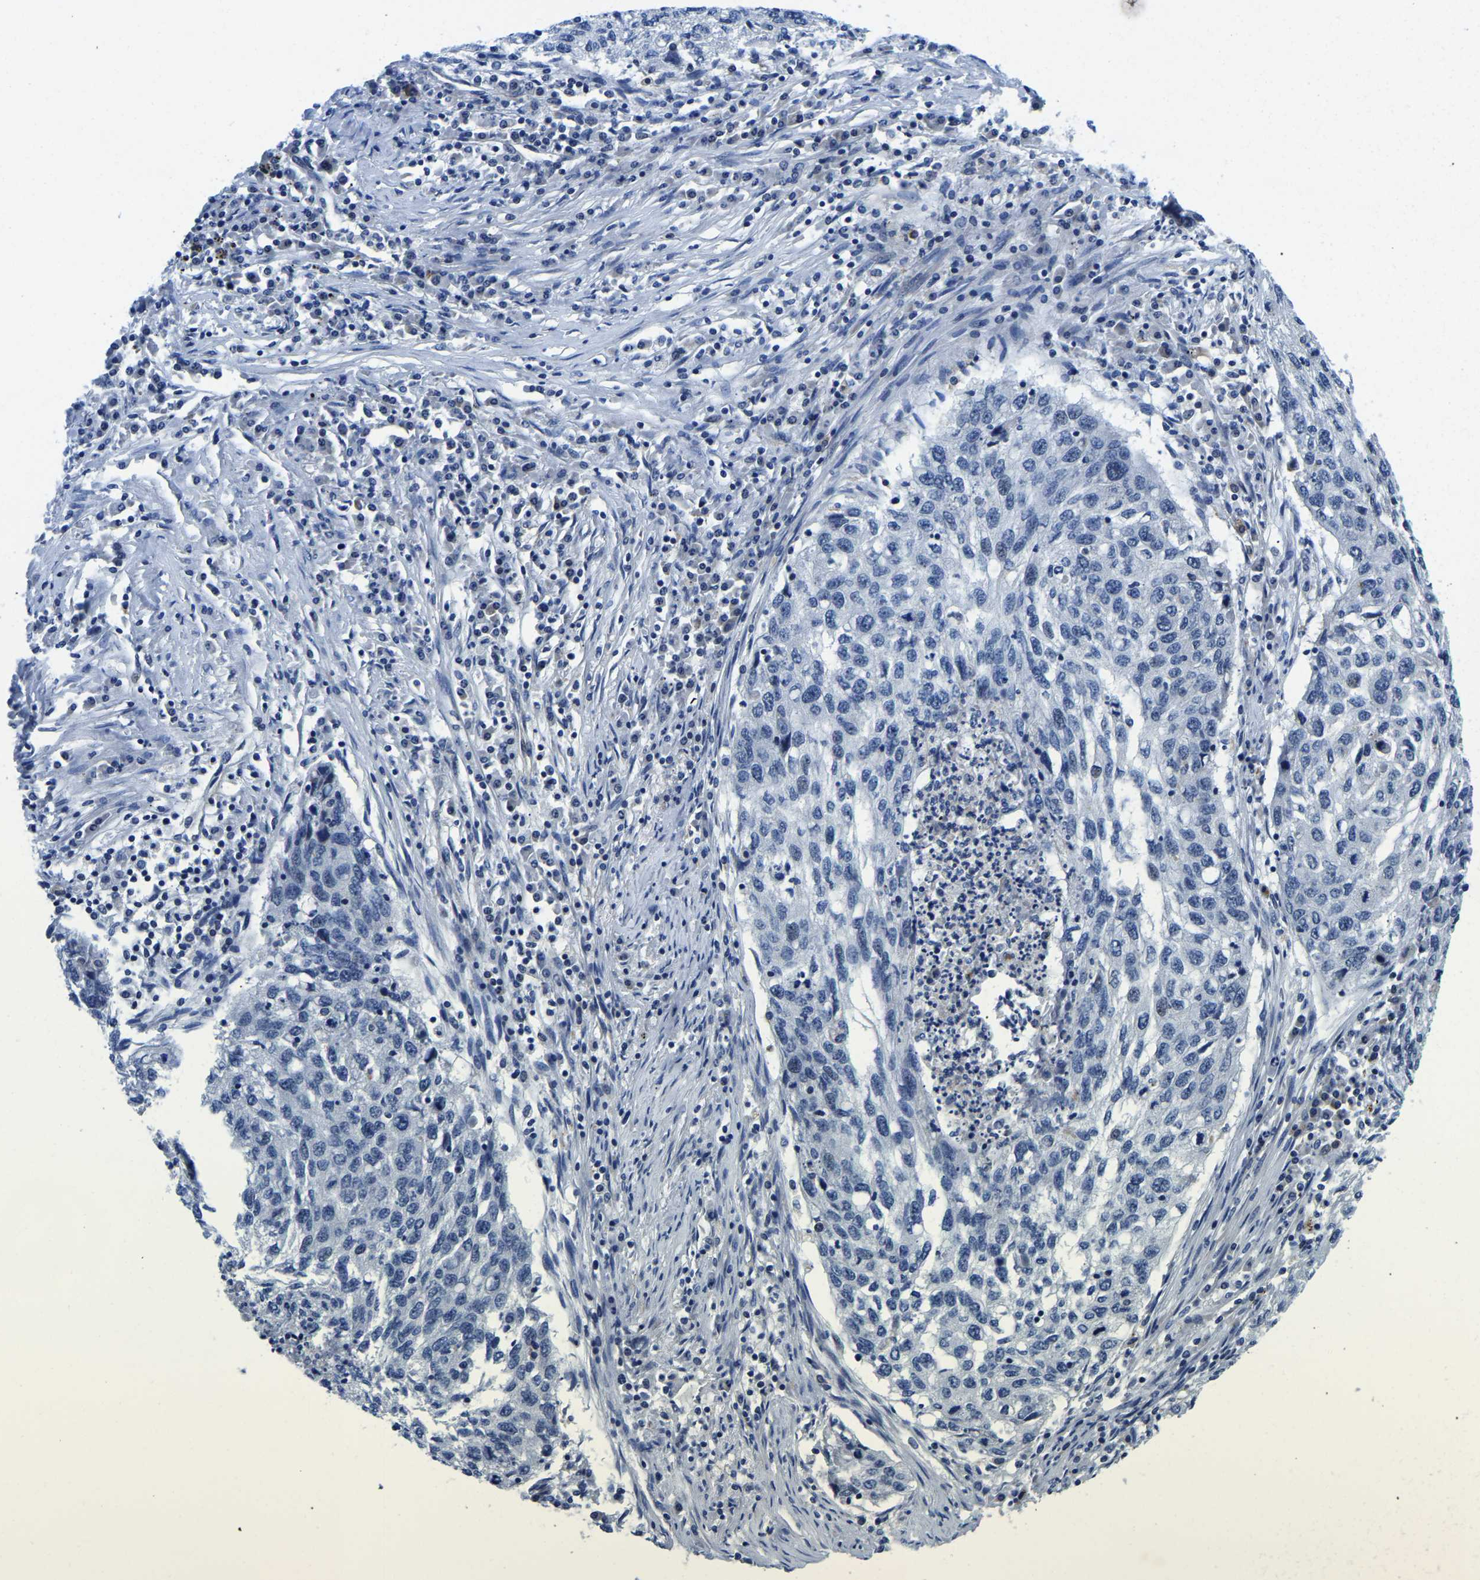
{"staining": {"intensity": "negative", "quantity": "none", "location": "none"}, "tissue": "lung cancer", "cell_type": "Tumor cells", "image_type": "cancer", "snomed": [{"axis": "morphology", "description": "Squamous cell carcinoma, NOS"}, {"axis": "topography", "description": "Lung"}], "caption": "DAB (3,3'-diaminobenzidine) immunohistochemical staining of lung cancer displays no significant positivity in tumor cells.", "gene": "POLDIP3", "patient": {"sex": "female", "age": 63}}